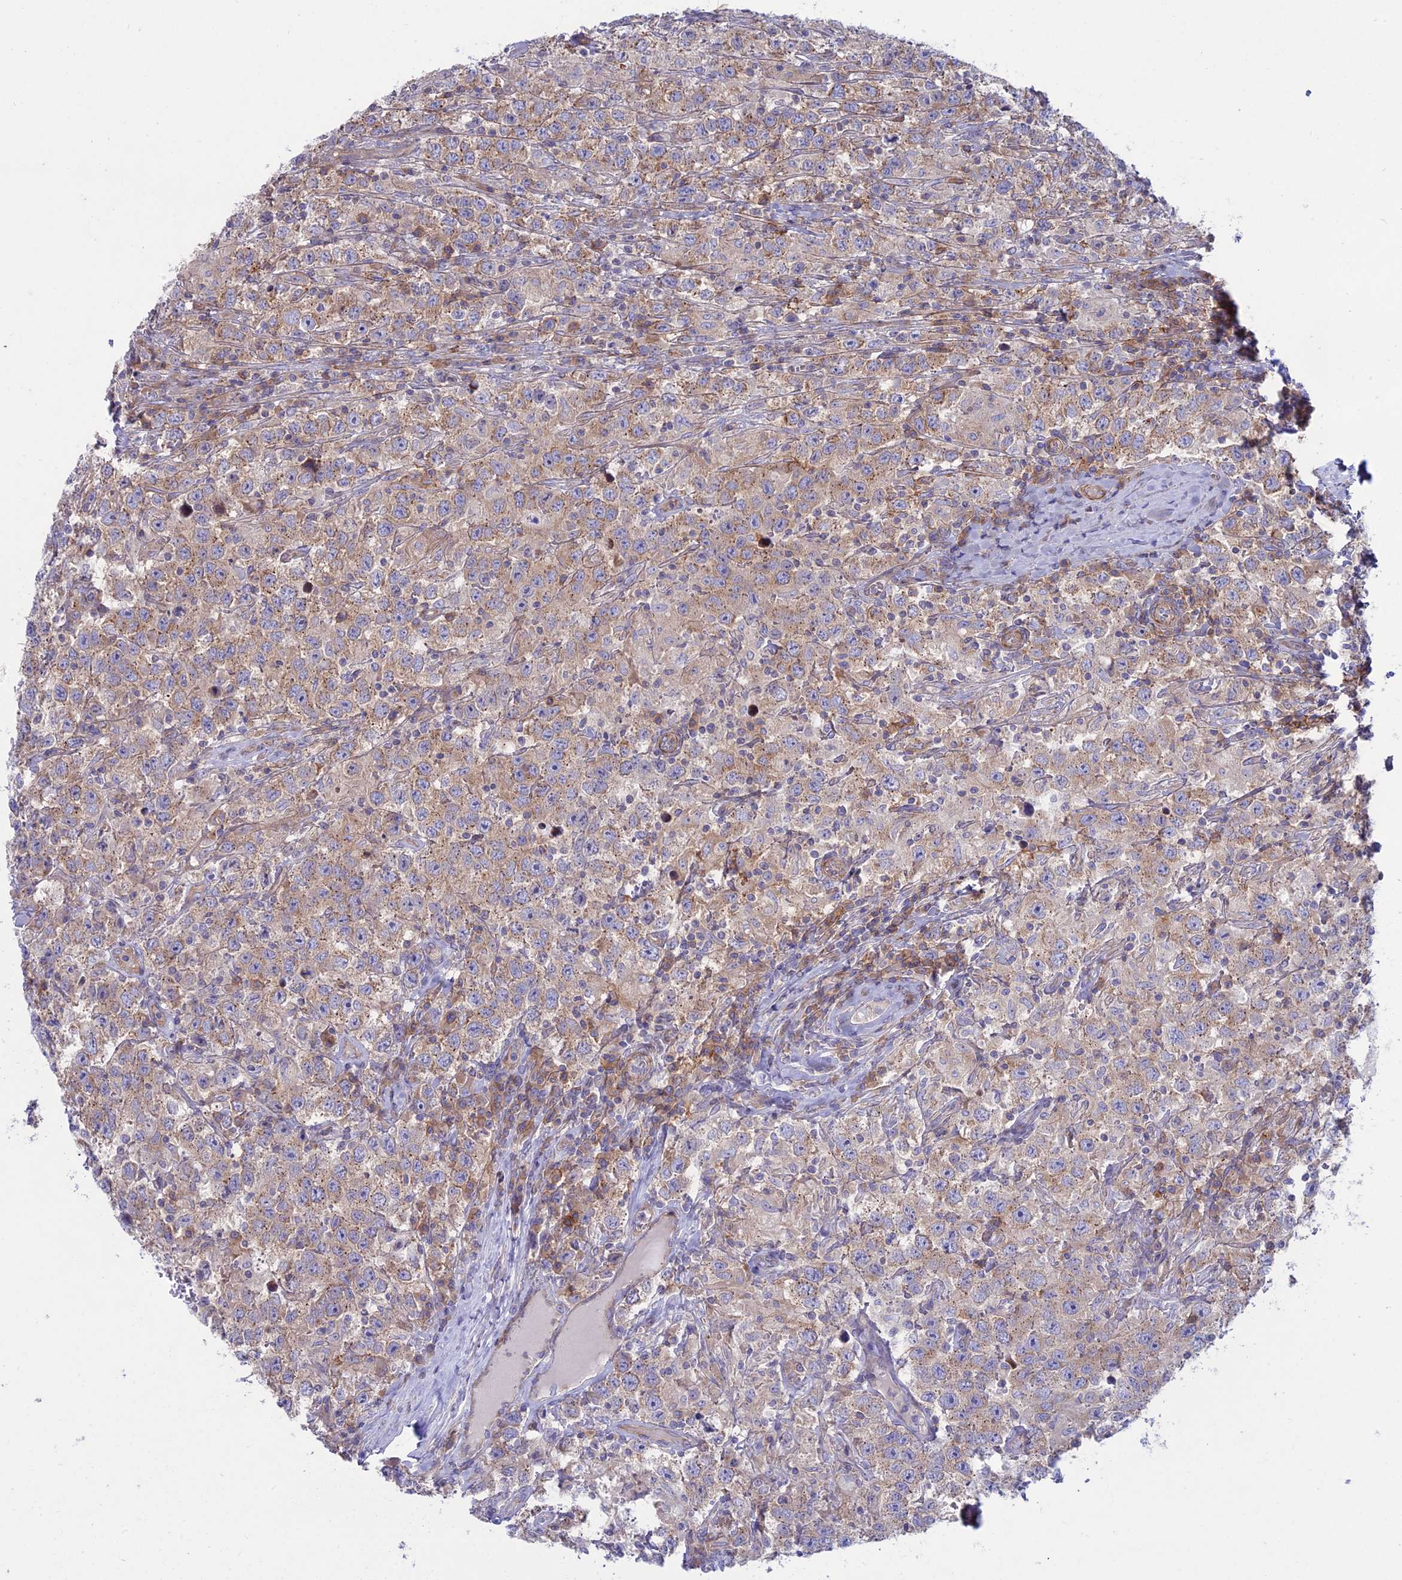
{"staining": {"intensity": "weak", "quantity": "25%-75%", "location": "cytoplasmic/membranous"}, "tissue": "testis cancer", "cell_type": "Tumor cells", "image_type": "cancer", "snomed": [{"axis": "morphology", "description": "Seminoma, NOS"}, {"axis": "topography", "description": "Testis"}], "caption": "Immunohistochemistry staining of testis seminoma, which exhibits low levels of weak cytoplasmic/membranous staining in about 25%-75% of tumor cells indicating weak cytoplasmic/membranous protein positivity. The staining was performed using DAB (brown) for protein detection and nuclei were counterstained in hematoxylin (blue).", "gene": "MYO5B", "patient": {"sex": "male", "age": 41}}